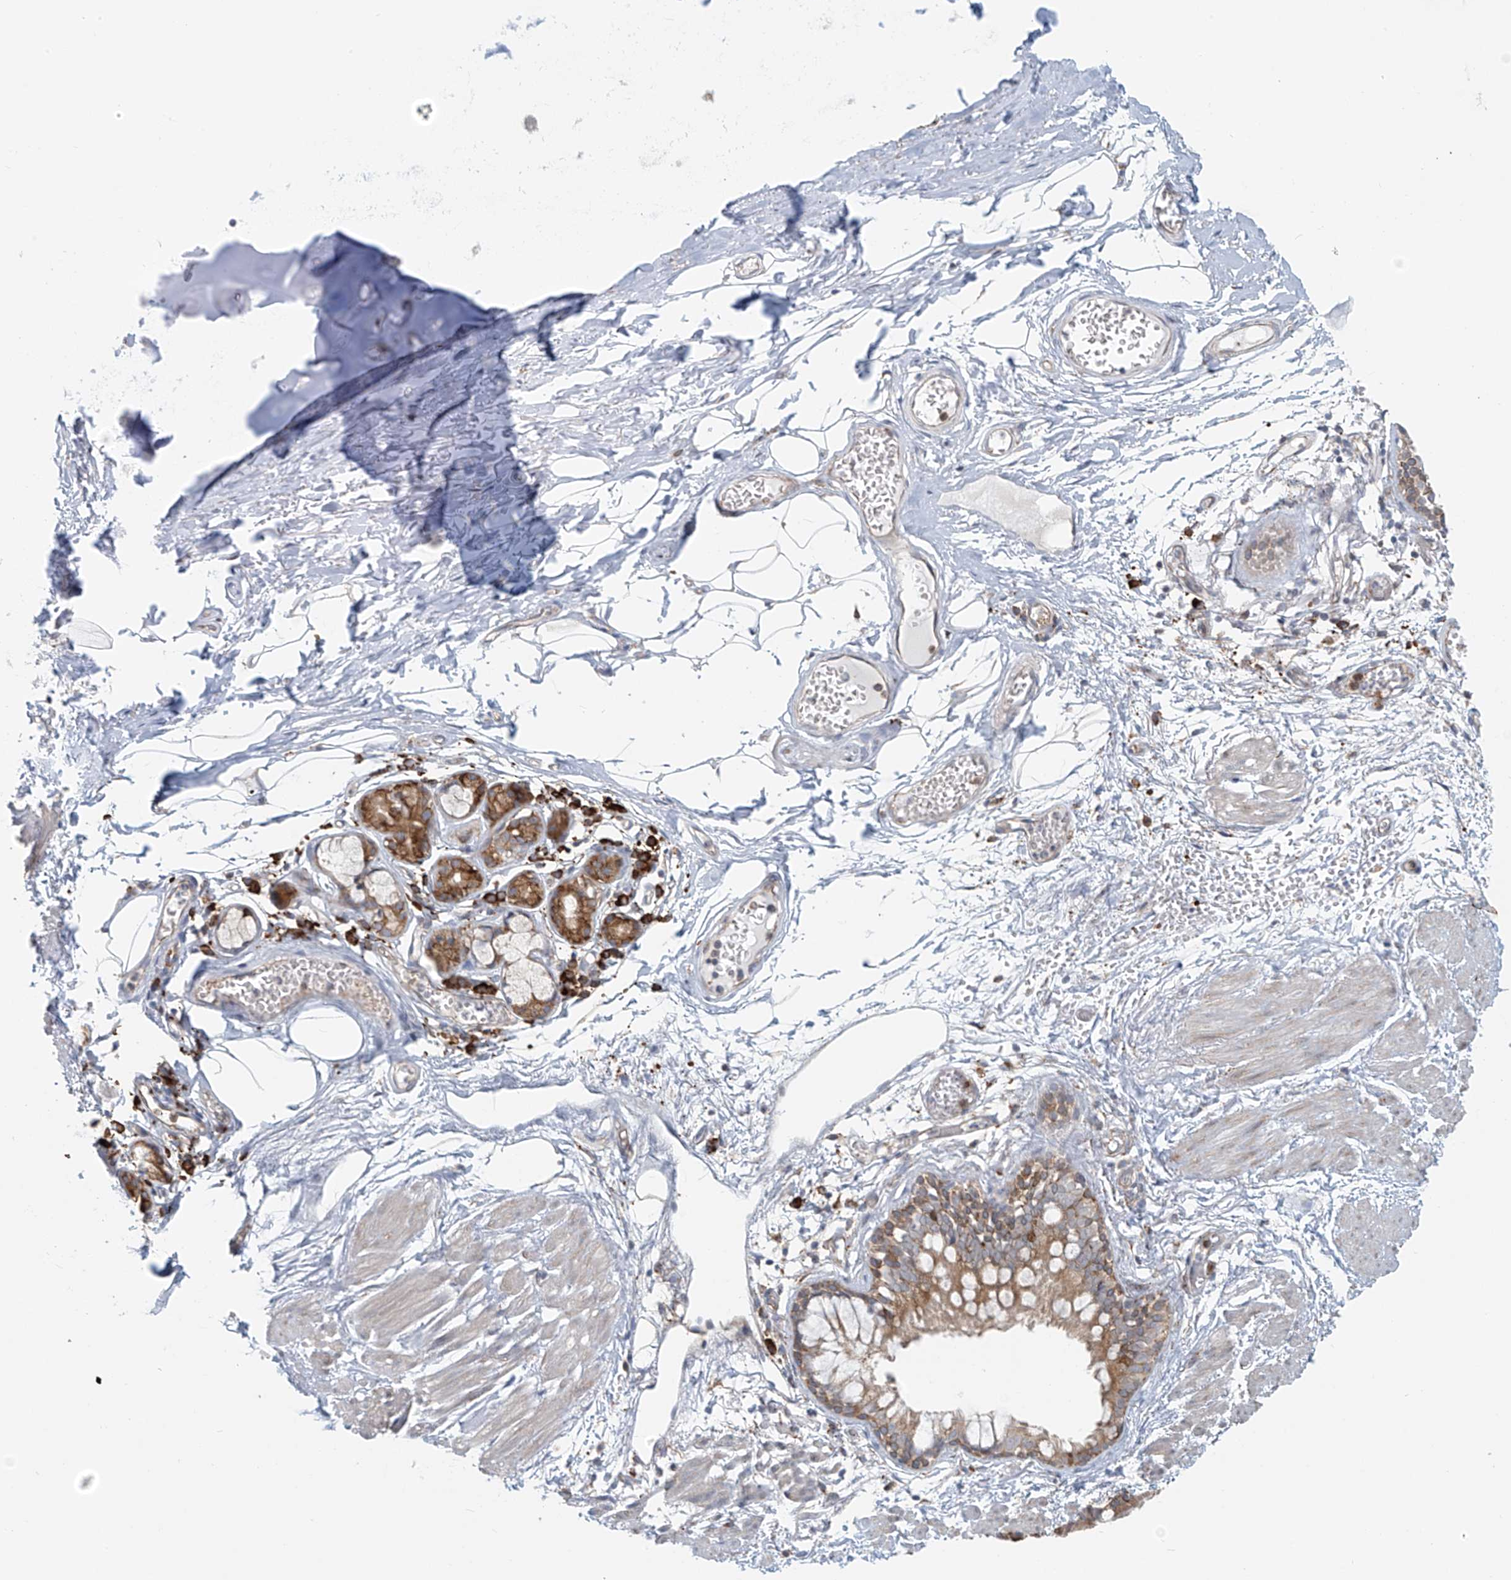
{"staining": {"intensity": "moderate", "quantity": ">75%", "location": "cytoplasmic/membranous"}, "tissue": "bronchus", "cell_type": "Respiratory epithelial cells", "image_type": "normal", "snomed": [{"axis": "morphology", "description": "Normal tissue, NOS"}, {"axis": "topography", "description": "Bronchus"}, {"axis": "topography", "description": "Lung"}], "caption": "Immunohistochemistry (IHC) micrograph of normal bronchus: bronchus stained using IHC reveals medium levels of moderate protein expression localized specifically in the cytoplasmic/membranous of respiratory epithelial cells, appearing as a cytoplasmic/membranous brown color.", "gene": "KATNIP", "patient": {"sex": "male", "age": 56}}